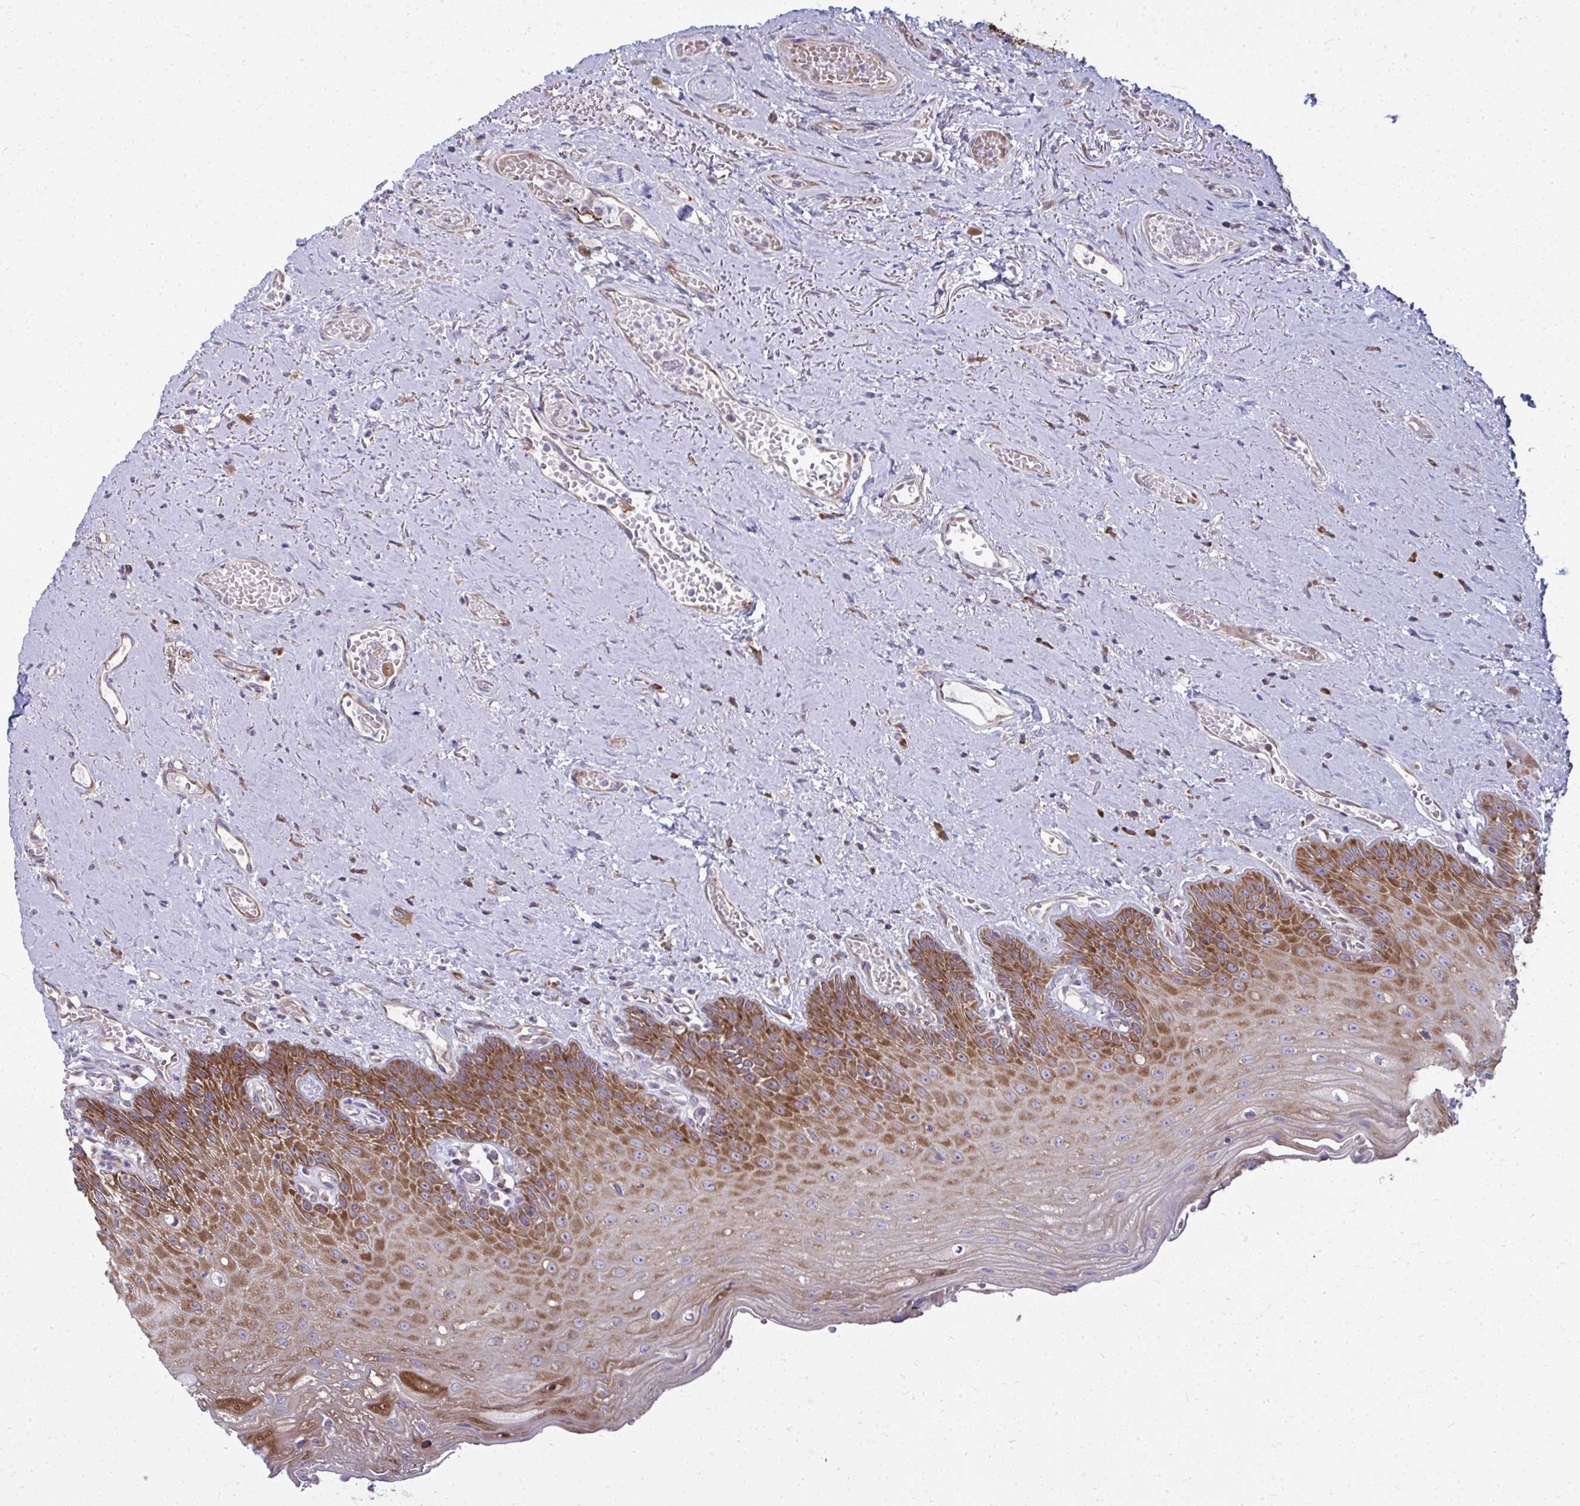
{"staining": {"intensity": "strong", "quantity": "25%-75%", "location": "cytoplasmic/membranous"}, "tissue": "oral mucosa", "cell_type": "Squamous epithelial cells", "image_type": "normal", "snomed": [{"axis": "morphology", "description": "Normal tissue, NOS"}, {"axis": "morphology", "description": "Squamous cell carcinoma, NOS"}, {"axis": "topography", "description": "Oral tissue"}, {"axis": "topography", "description": "Peripheral nerve tissue"}, {"axis": "topography", "description": "Head-Neck"}], "caption": "Immunohistochemistry (IHC) photomicrograph of normal human oral mucosa stained for a protein (brown), which displays high levels of strong cytoplasmic/membranous staining in approximately 25%-75% of squamous epithelial cells.", "gene": "GFPT2", "patient": {"sex": "female", "age": 59}}